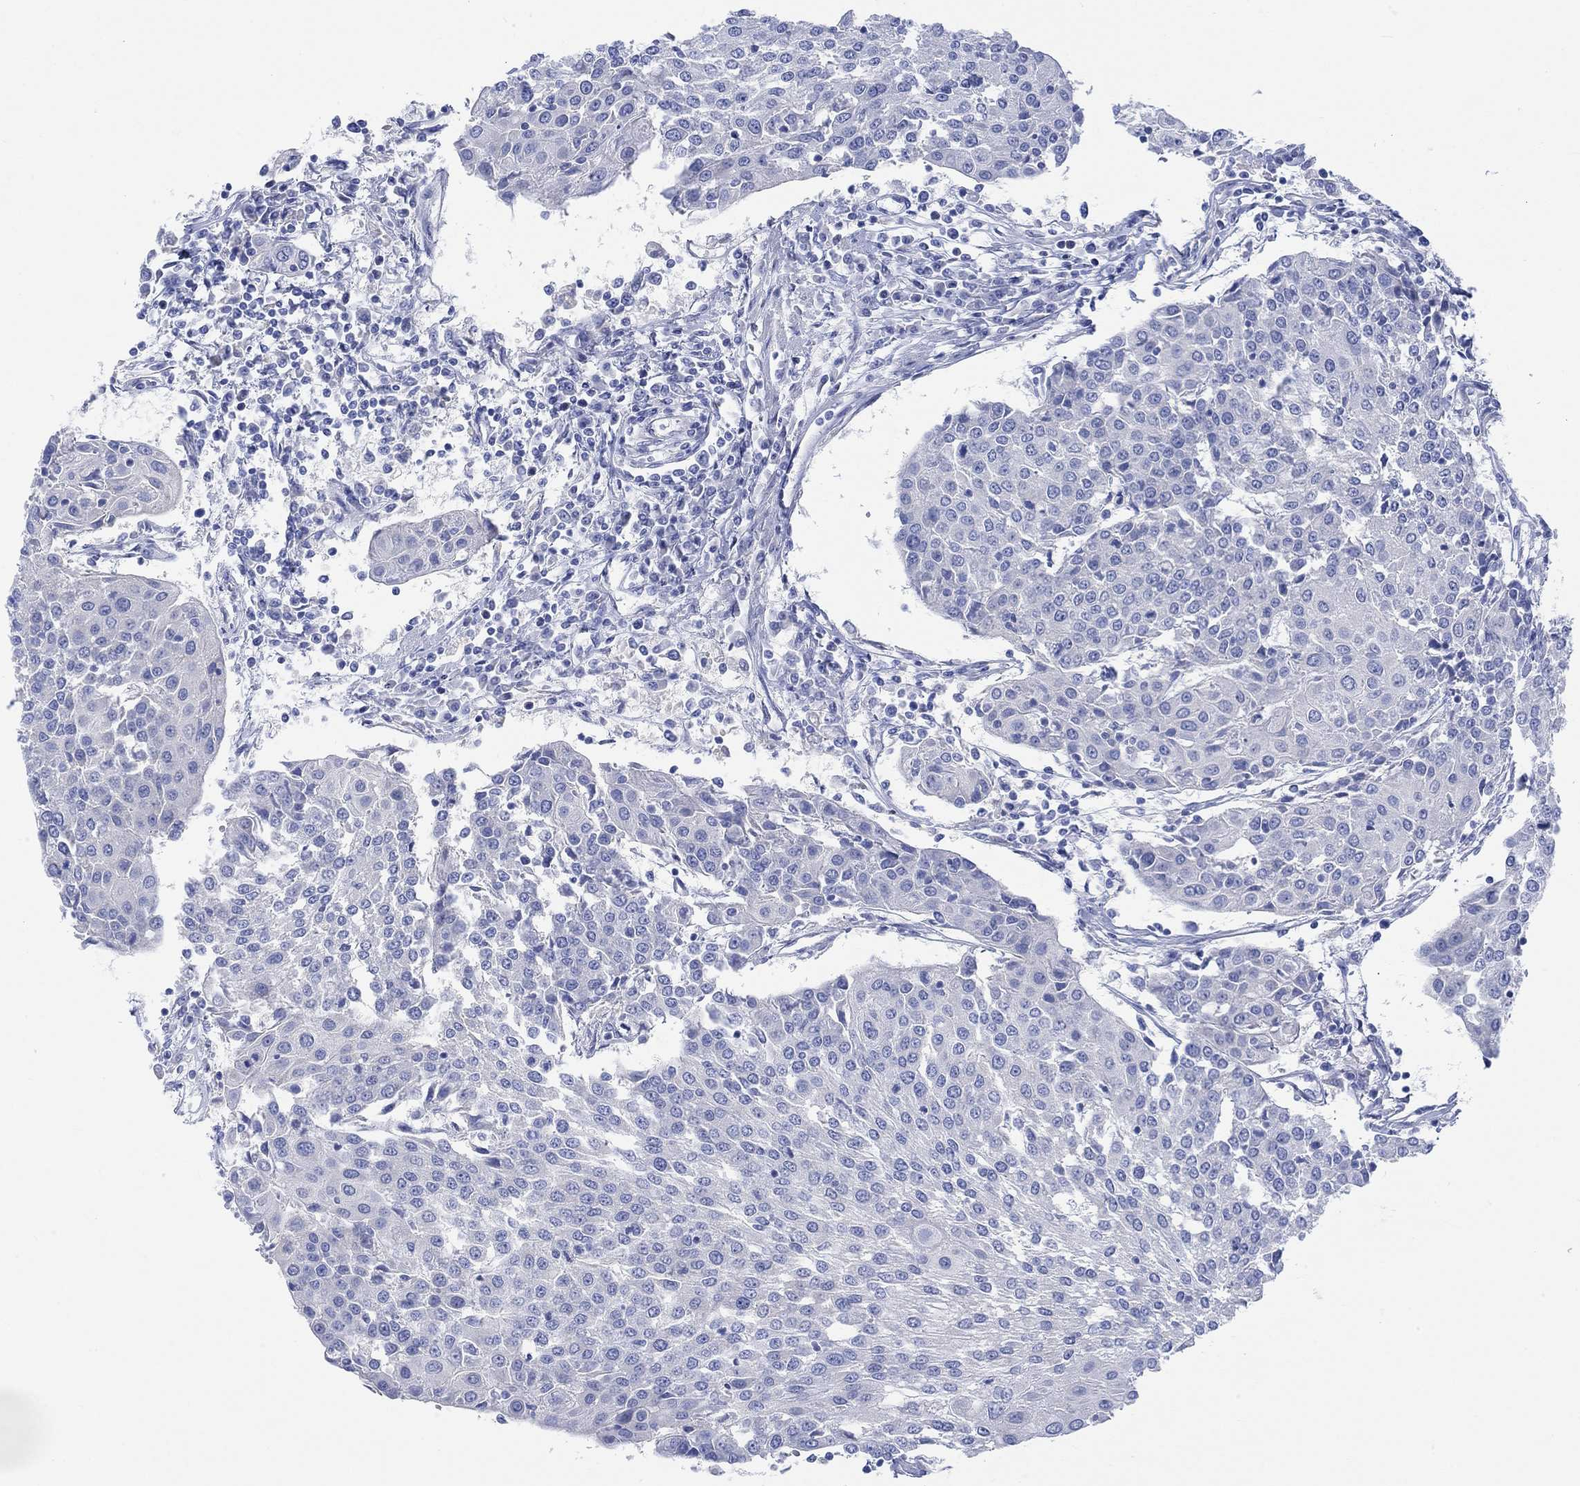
{"staining": {"intensity": "negative", "quantity": "none", "location": "none"}, "tissue": "urothelial cancer", "cell_type": "Tumor cells", "image_type": "cancer", "snomed": [{"axis": "morphology", "description": "Urothelial carcinoma, High grade"}, {"axis": "topography", "description": "Urinary bladder"}], "caption": "IHC of human high-grade urothelial carcinoma demonstrates no expression in tumor cells.", "gene": "REEP6", "patient": {"sex": "female", "age": 85}}